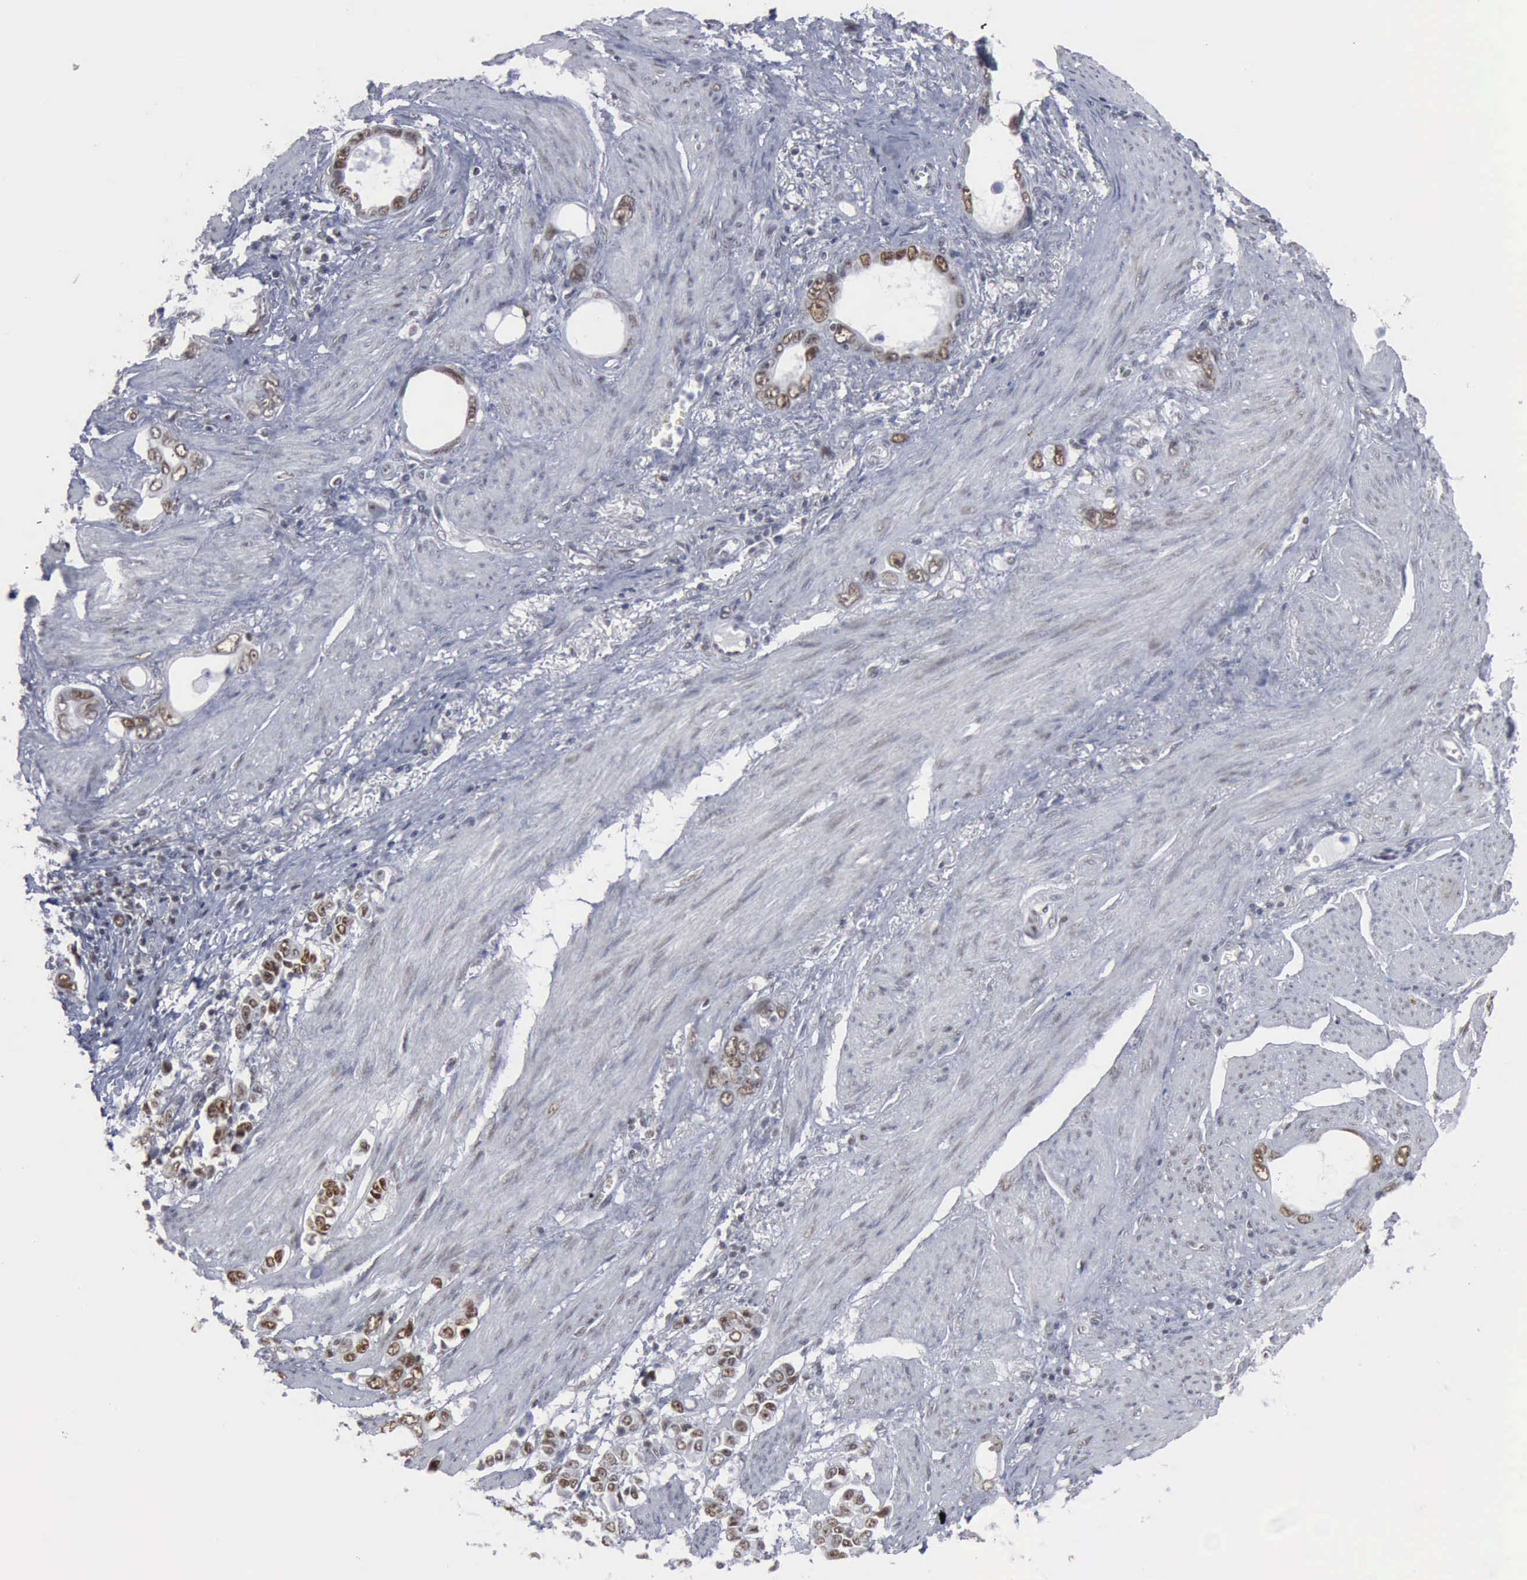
{"staining": {"intensity": "moderate", "quantity": ">75%", "location": "nuclear"}, "tissue": "stomach cancer", "cell_type": "Tumor cells", "image_type": "cancer", "snomed": [{"axis": "morphology", "description": "Adenocarcinoma, NOS"}, {"axis": "topography", "description": "Stomach"}], "caption": "This is a histology image of IHC staining of stomach cancer (adenocarcinoma), which shows moderate expression in the nuclear of tumor cells.", "gene": "XPA", "patient": {"sex": "male", "age": 78}}